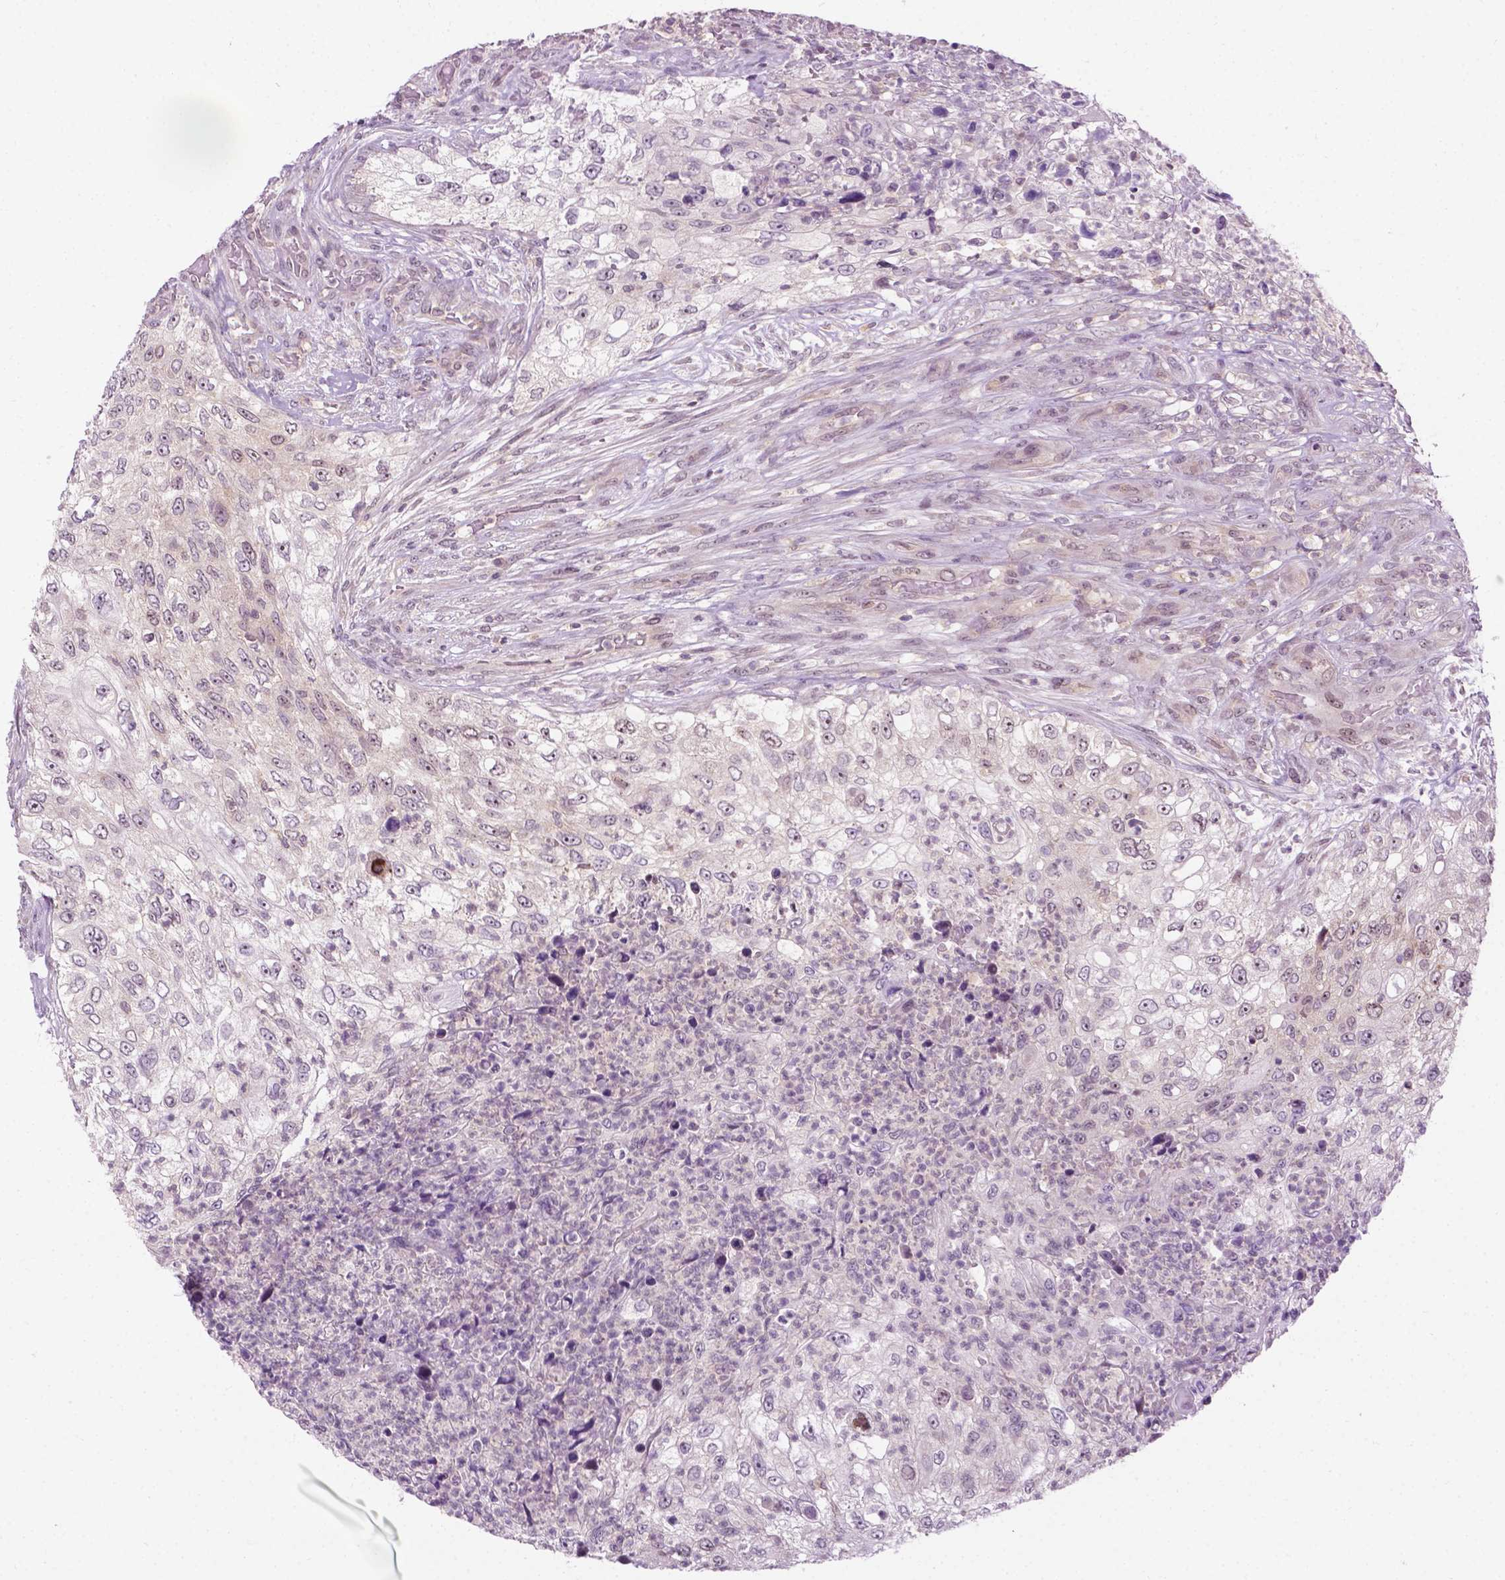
{"staining": {"intensity": "moderate", "quantity": "<25%", "location": "nuclear"}, "tissue": "urothelial cancer", "cell_type": "Tumor cells", "image_type": "cancer", "snomed": [{"axis": "morphology", "description": "Urothelial carcinoma, High grade"}, {"axis": "topography", "description": "Urinary bladder"}], "caption": "Urothelial cancer was stained to show a protein in brown. There is low levels of moderate nuclear staining in approximately <25% of tumor cells.", "gene": "DENND4A", "patient": {"sex": "female", "age": 60}}